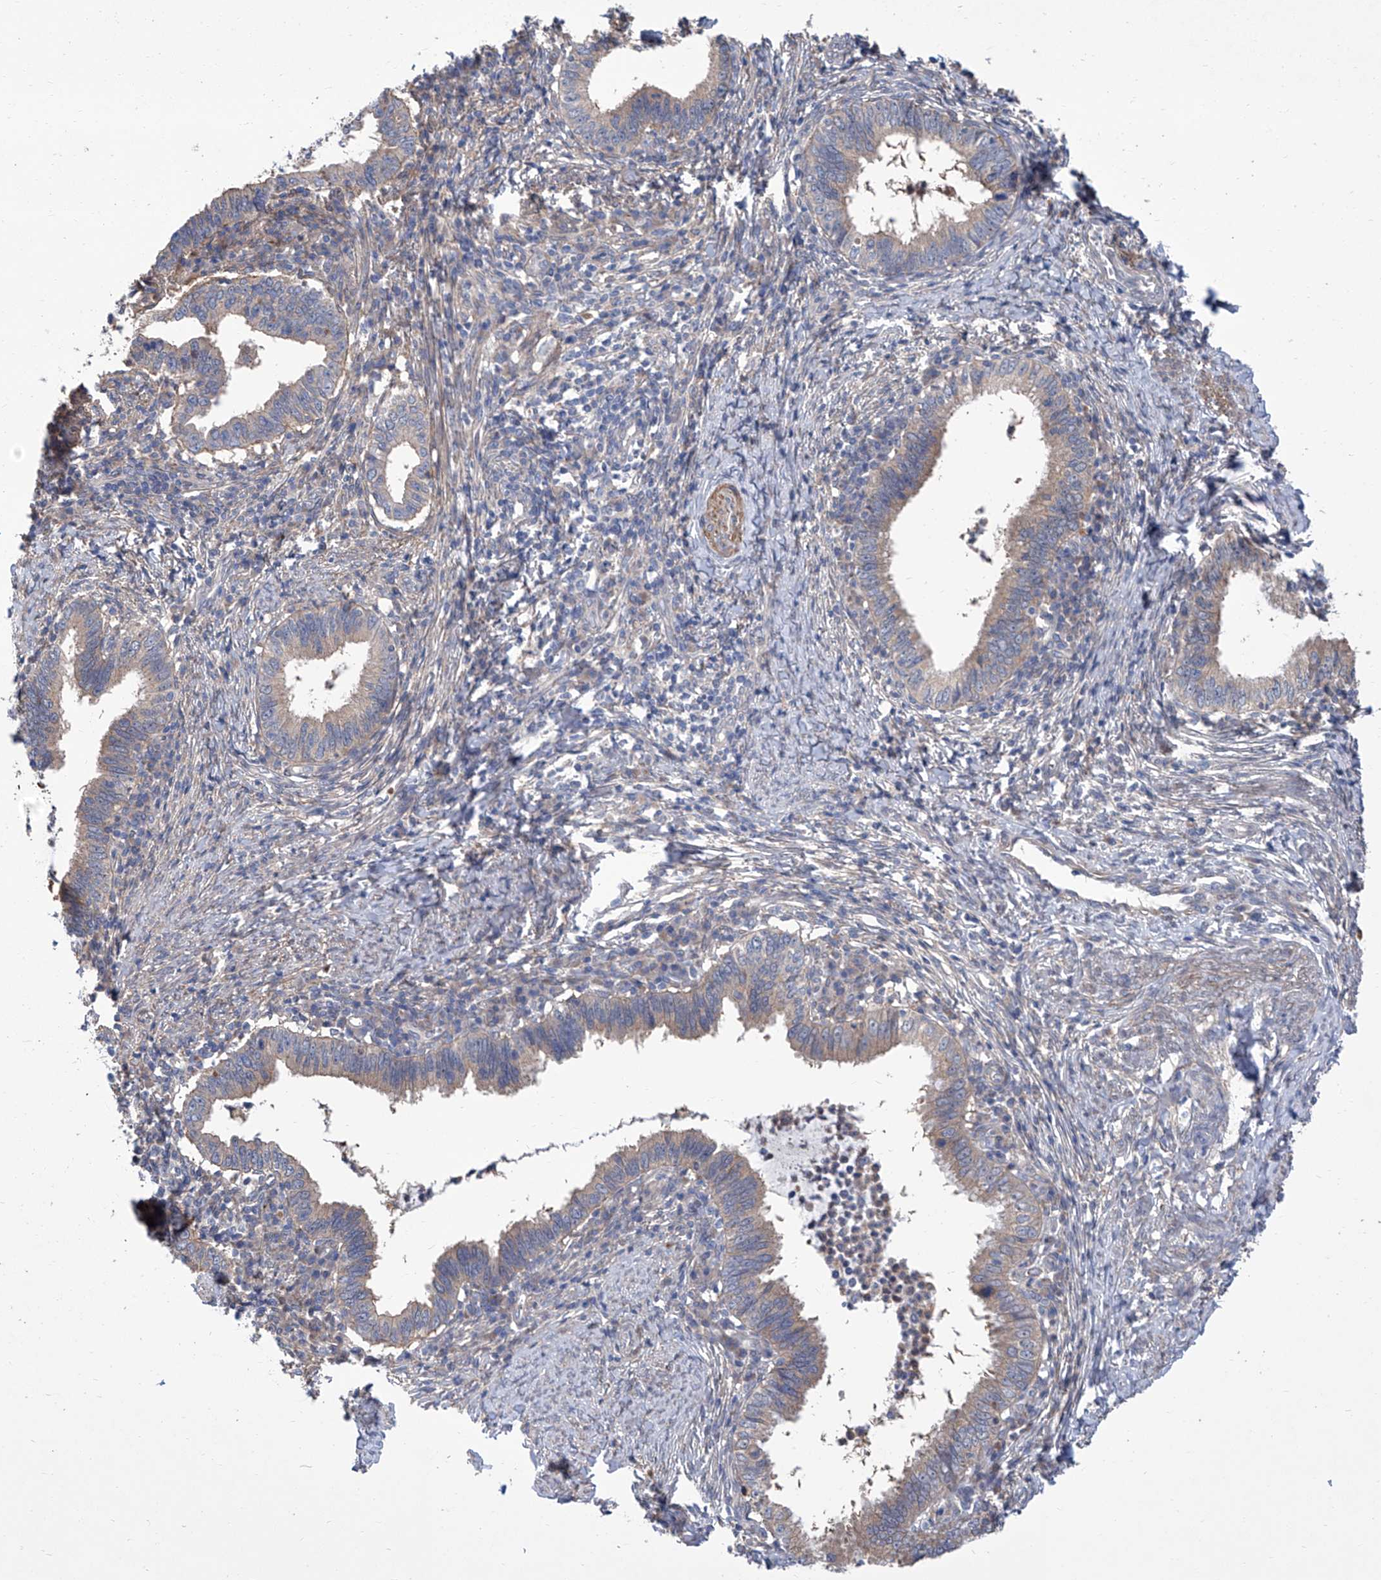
{"staining": {"intensity": "weak", "quantity": ">75%", "location": "cytoplasmic/membranous"}, "tissue": "cervical cancer", "cell_type": "Tumor cells", "image_type": "cancer", "snomed": [{"axis": "morphology", "description": "Adenocarcinoma, NOS"}, {"axis": "topography", "description": "Cervix"}], "caption": "Cervical cancer tissue demonstrates weak cytoplasmic/membranous positivity in approximately >75% of tumor cells, visualized by immunohistochemistry.", "gene": "SMS", "patient": {"sex": "female", "age": 36}}